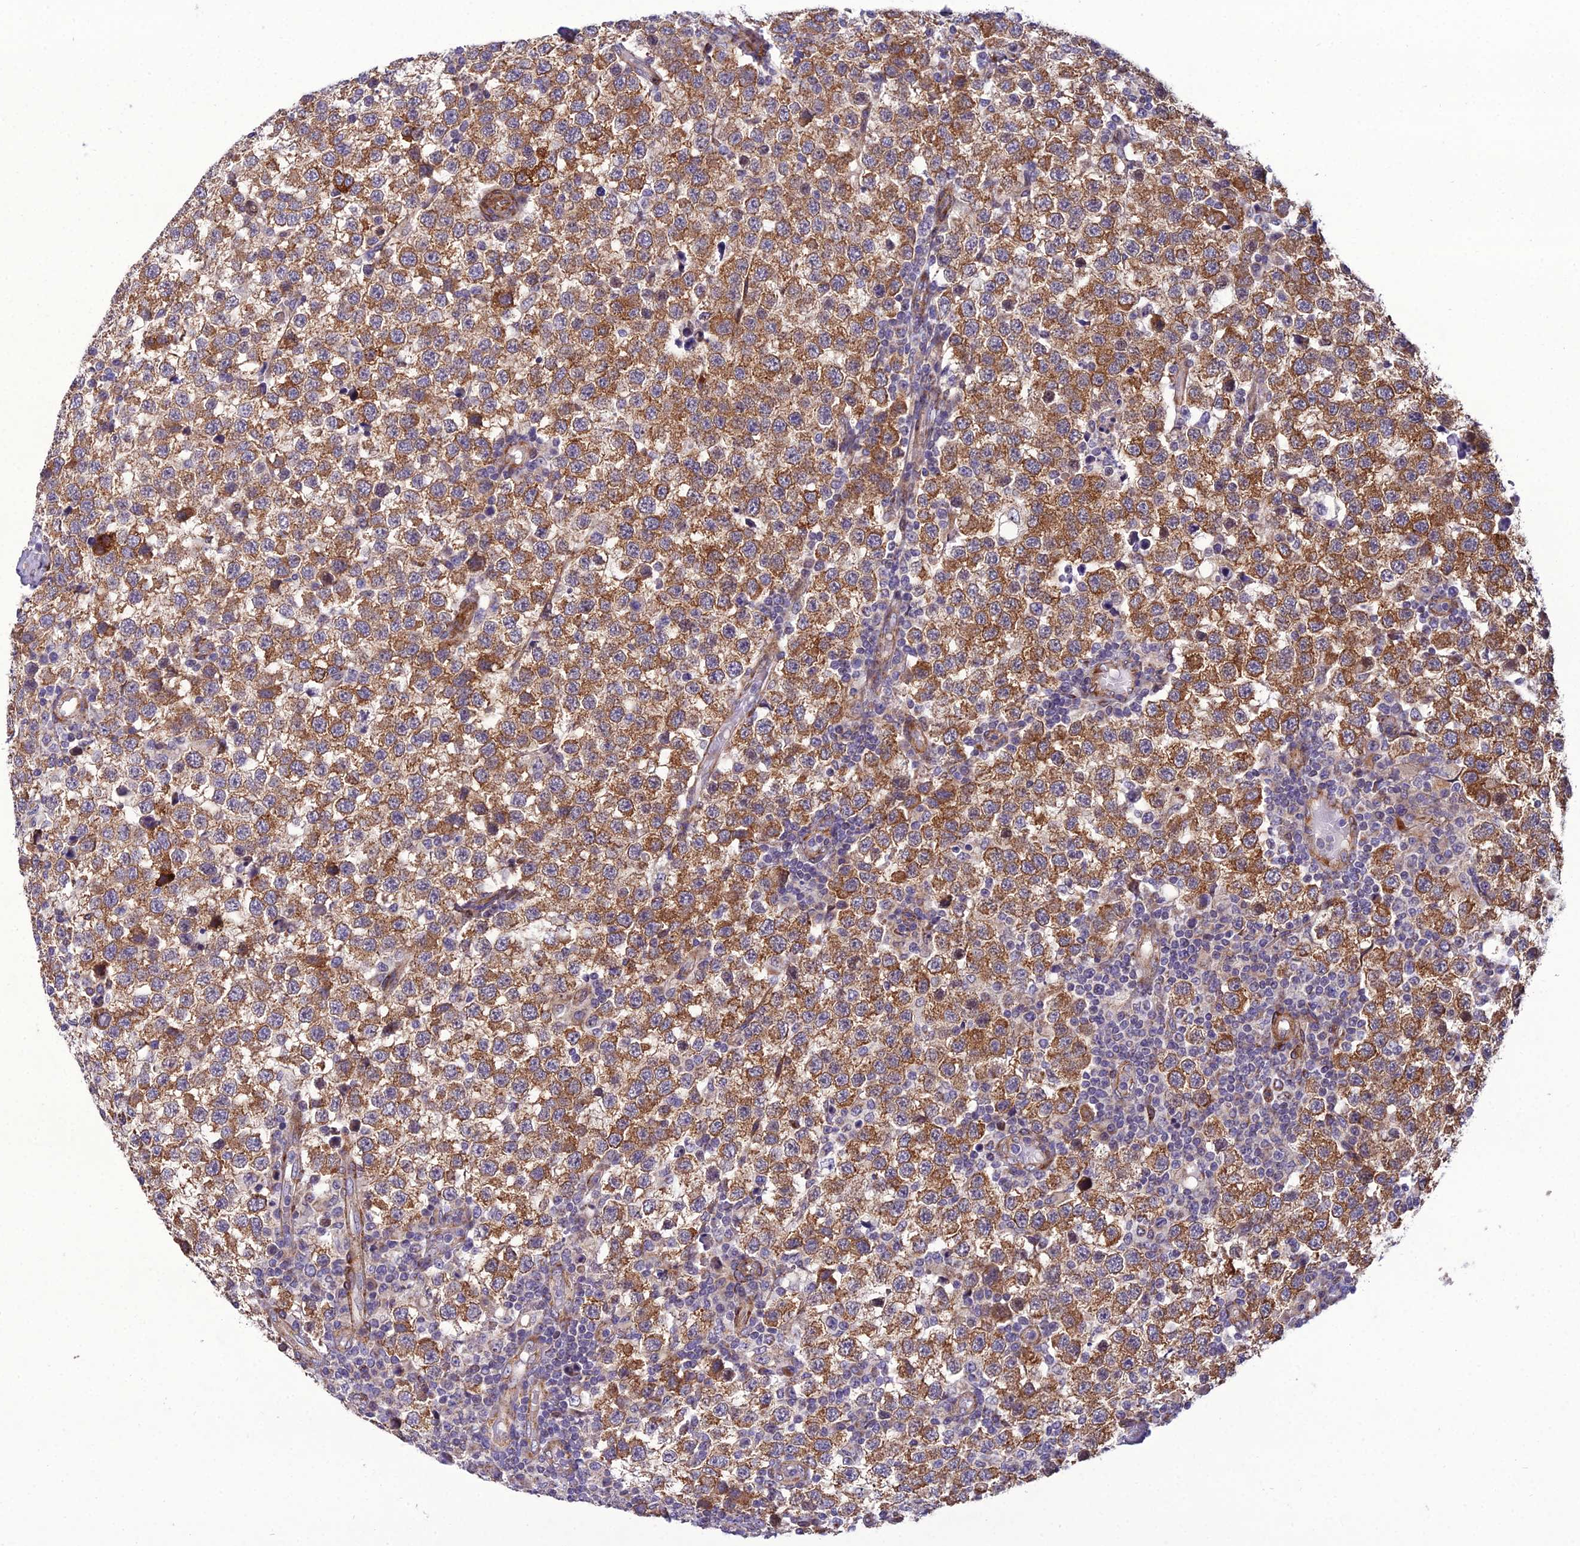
{"staining": {"intensity": "moderate", "quantity": ">75%", "location": "cytoplasmic/membranous"}, "tissue": "testis cancer", "cell_type": "Tumor cells", "image_type": "cancer", "snomed": [{"axis": "morphology", "description": "Seminoma, NOS"}, {"axis": "topography", "description": "Testis"}], "caption": "High-power microscopy captured an immunohistochemistry (IHC) photomicrograph of testis seminoma, revealing moderate cytoplasmic/membranous expression in about >75% of tumor cells. The protein is stained brown, and the nuclei are stained in blue (DAB (3,3'-diaminobenzidine) IHC with brightfield microscopy, high magnification).", "gene": "NODAL", "patient": {"sex": "male", "age": 34}}